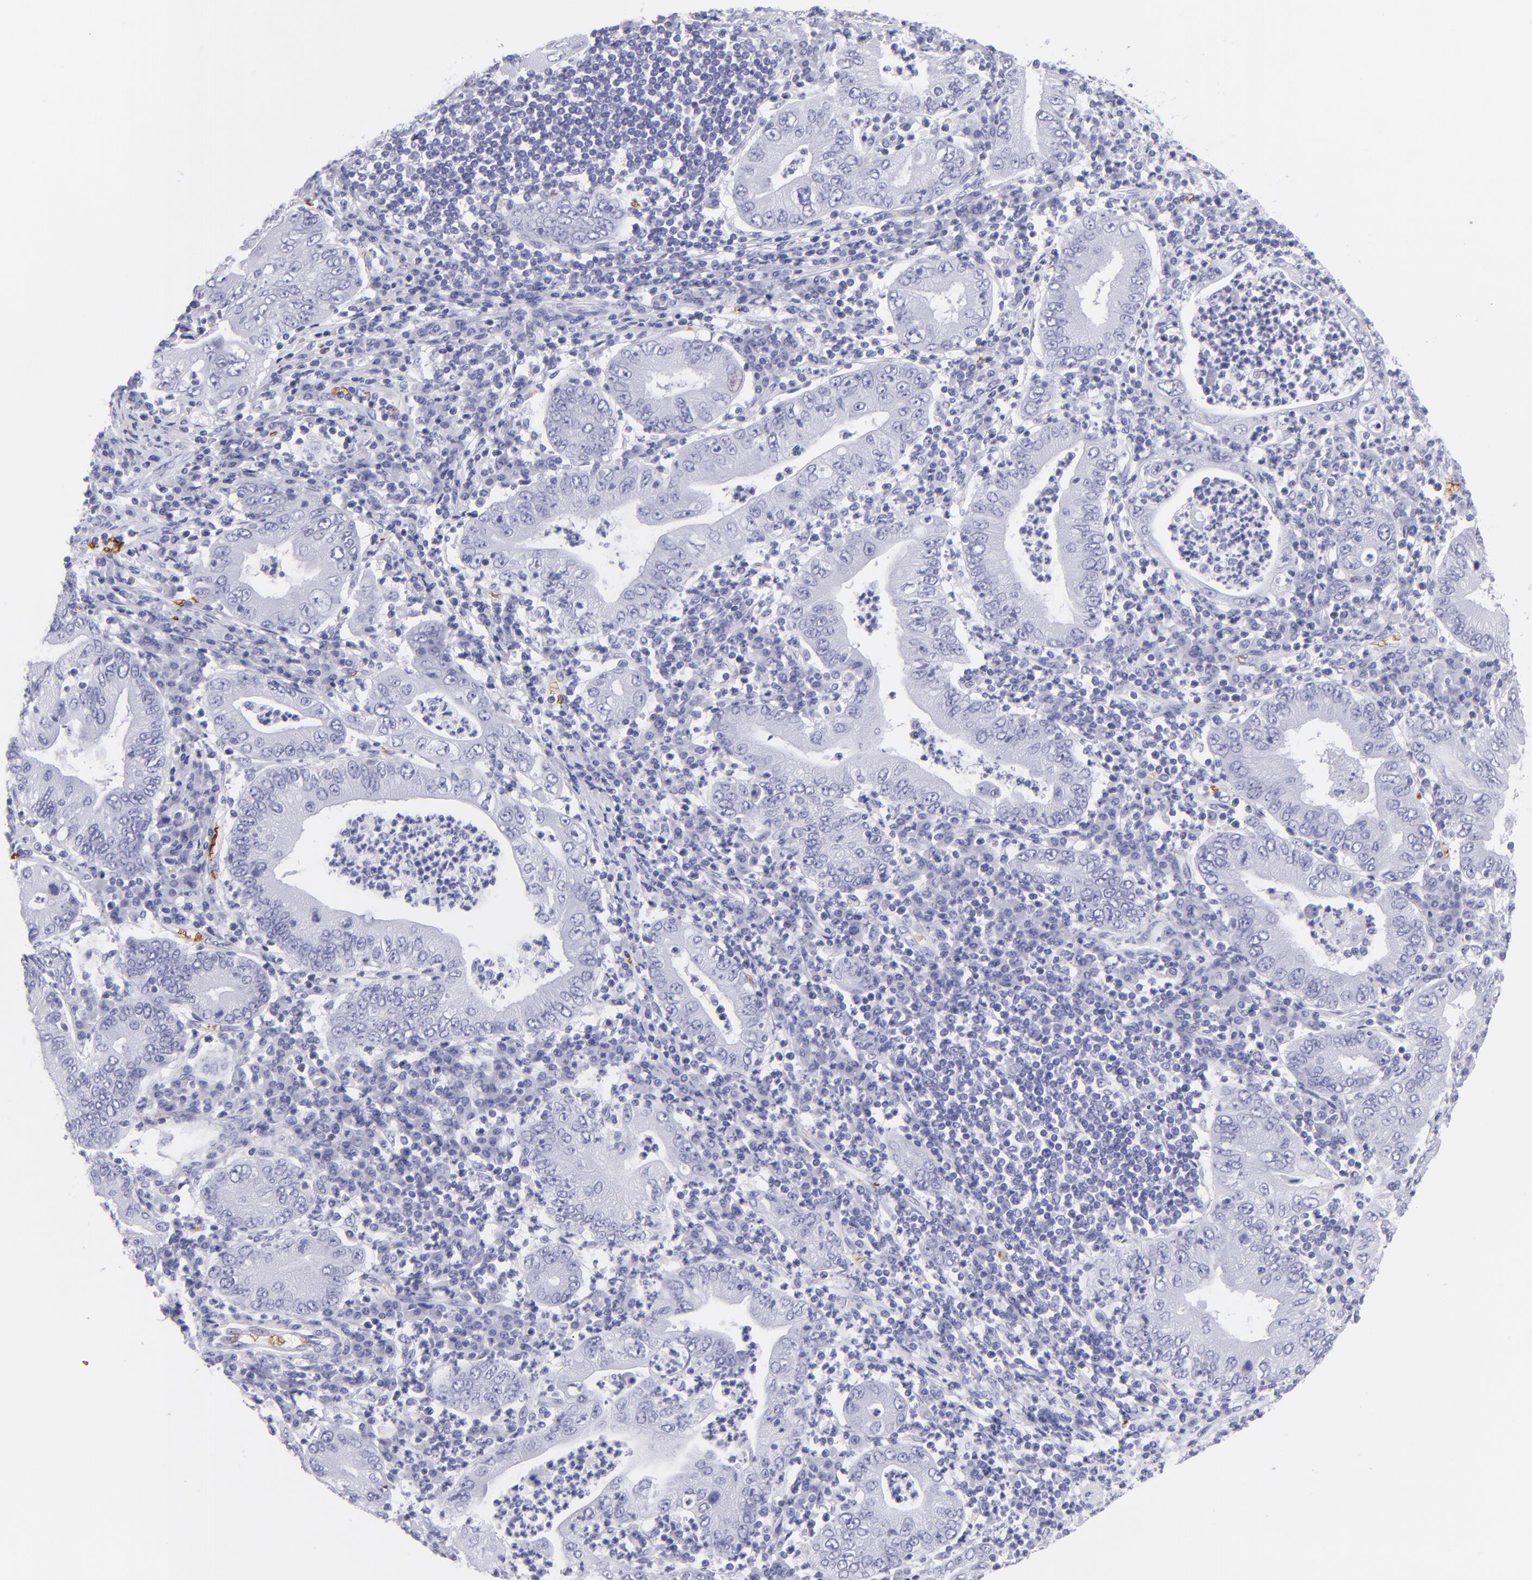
{"staining": {"intensity": "negative", "quantity": "none", "location": "none"}, "tissue": "stomach cancer", "cell_type": "Tumor cells", "image_type": "cancer", "snomed": [{"axis": "morphology", "description": "Normal tissue, NOS"}, {"axis": "morphology", "description": "Adenocarcinoma, NOS"}, {"axis": "topography", "description": "Esophagus"}, {"axis": "topography", "description": "Stomach, upper"}, {"axis": "topography", "description": "Peripheral nerve tissue"}], "caption": "The histopathology image displays no significant positivity in tumor cells of stomach cancer (adenocarcinoma). Nuclei are stained in blue.", "gene": "GYPA", "patient": {"sex": "male", "age": 62}}